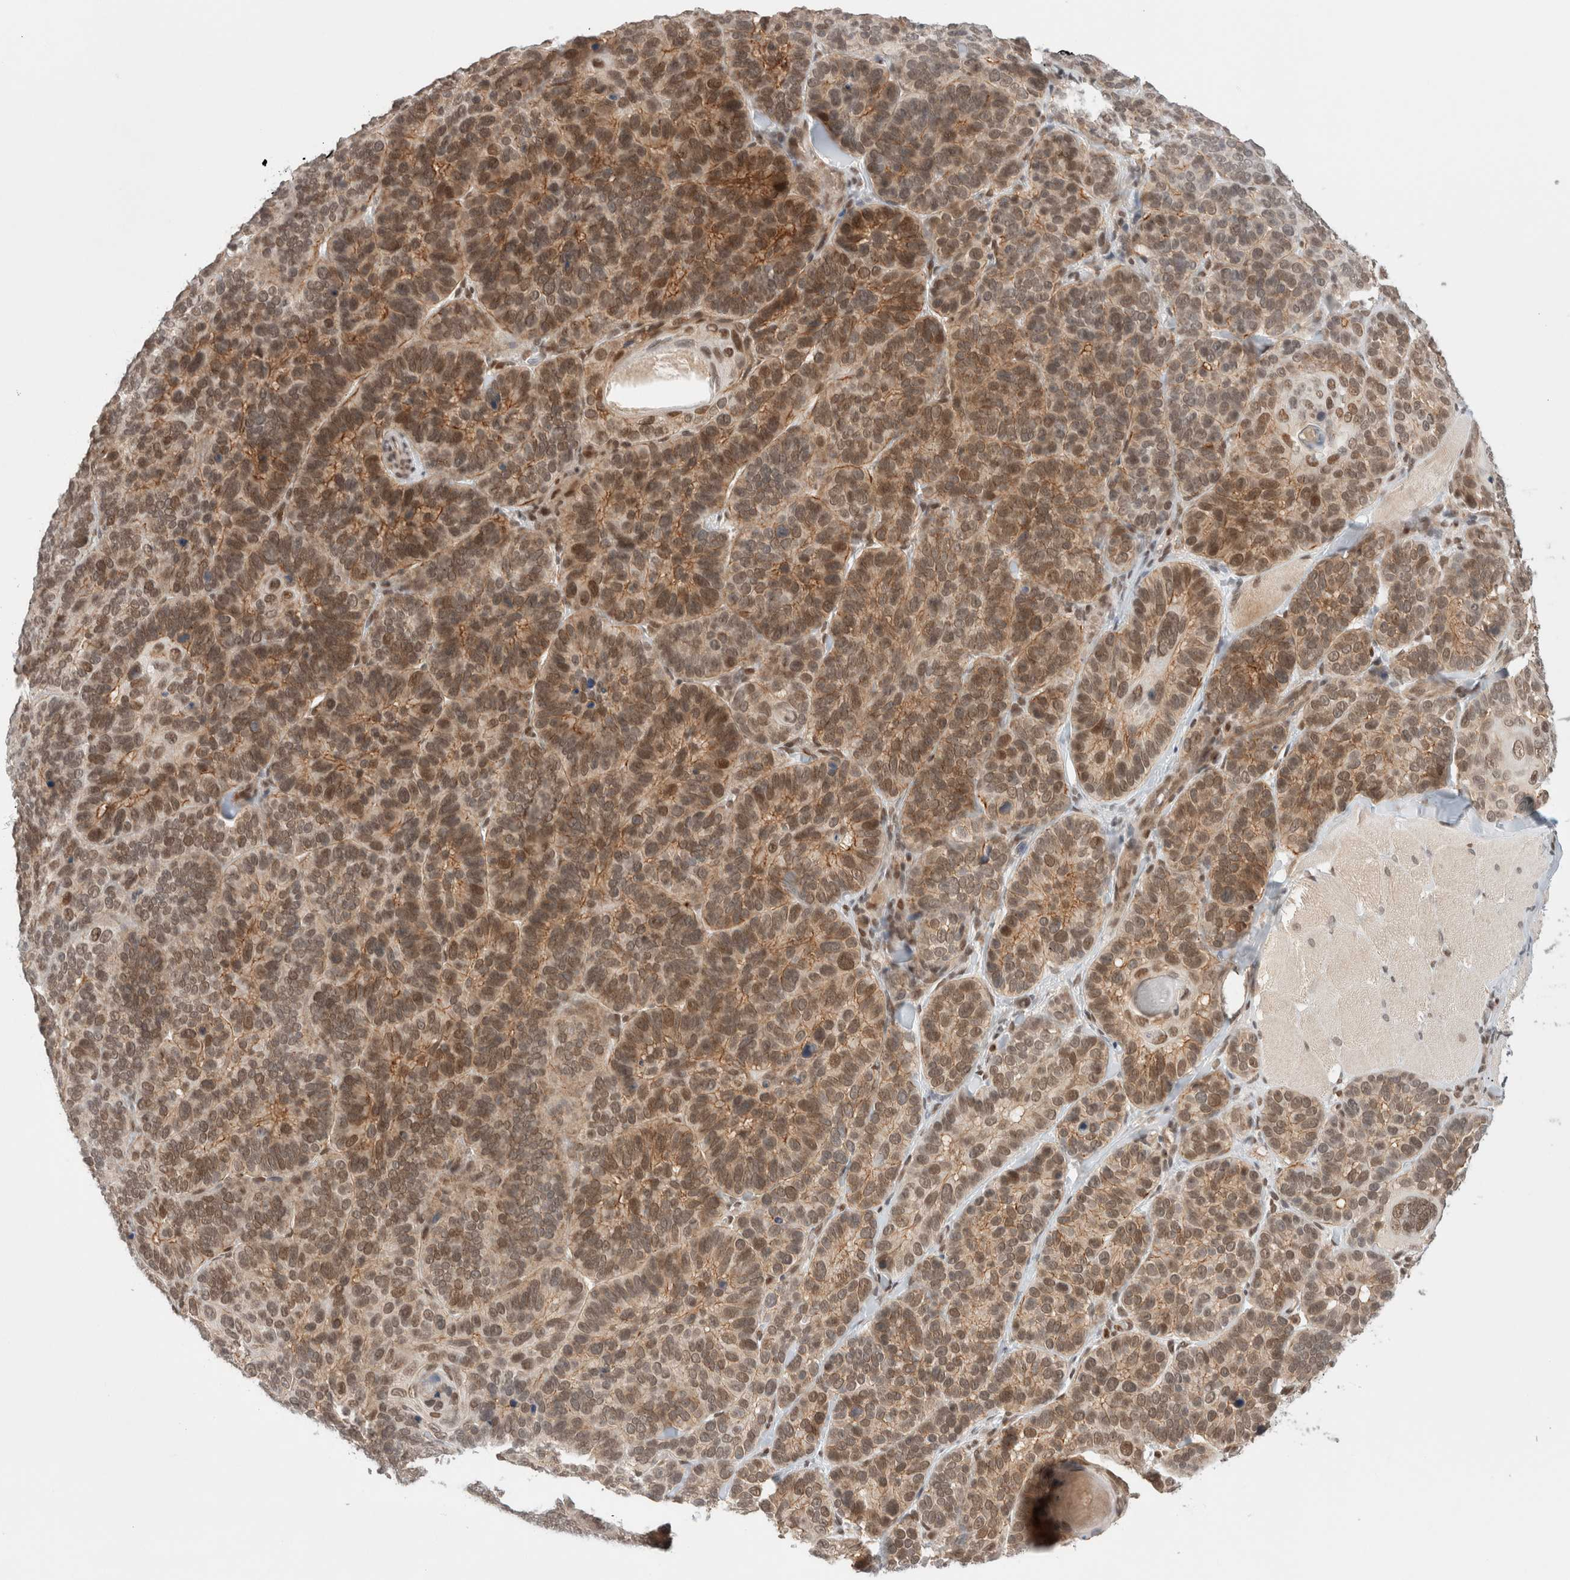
{"staining": {"intensity": "moderate", "quantity": ">75%", "location": "cytoplasmic/membranous,nuclear"}, "tissue": "skin cancer", "cell_type": "Tumor cells", "image_type": "cancer", "snomed": [{"axis": "morphology", "description": "Basal cell carcinoma"}, {"axis": "topography", "description": "Skin"}], "caption": "The micrograph shows staining of skin cancer (basal cell carcinoma), revealing moderate cytoplasmic/membranous and nuclear protein staining (brown color) within tumor cells.", "gene": "GATAD2A", "patient": {"sex": "male", "age": 62}}